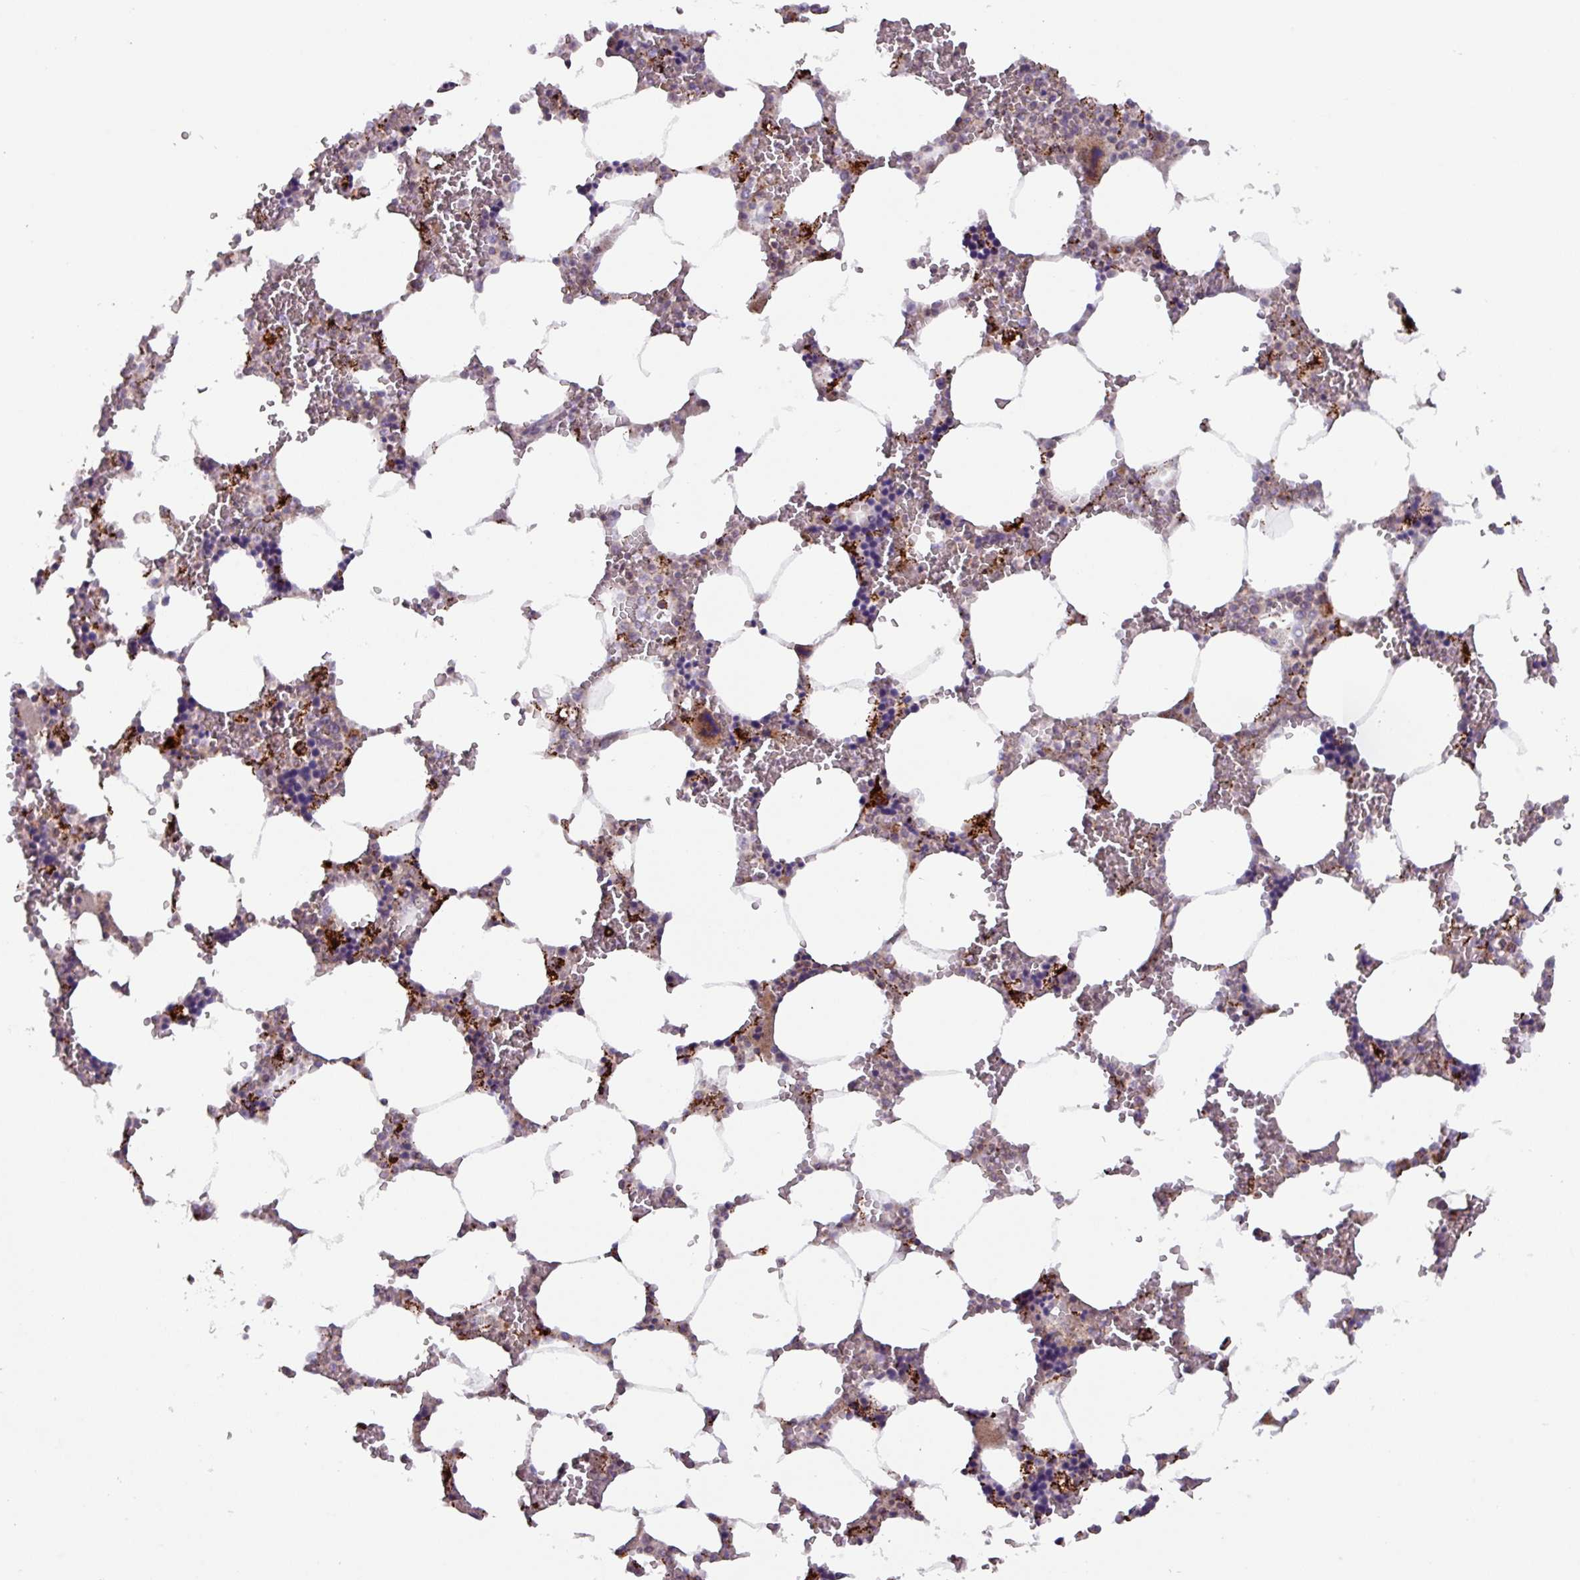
{"staining": {"intensity": "moderate", "quantity": "<25%", "location": "cytoplasmic/membranous"}, "tissue": "bone marrow", "cell_type": "Hematopoietic cells", "image_type": "normal", "snomed": [{"axis": "morphology", "description": "Normal tissue, NOS"}, {"axis": "topography", "description": "Bone marrow"}], "caption": "Immunohistochemical staining of unremarkable human bone marrow demonstrates low levels of moderate cytoplasmic/membranous staining in approximately <25% of hematopoietic cells. (Stains: DAB (3,3'-diaminobenzidine) in brown, nuclei in blue, Microscopy: brightfield microscopy at high magnification).", "gene": "AKIRIN1", "patient": {"sex": "male", "age": 64}}